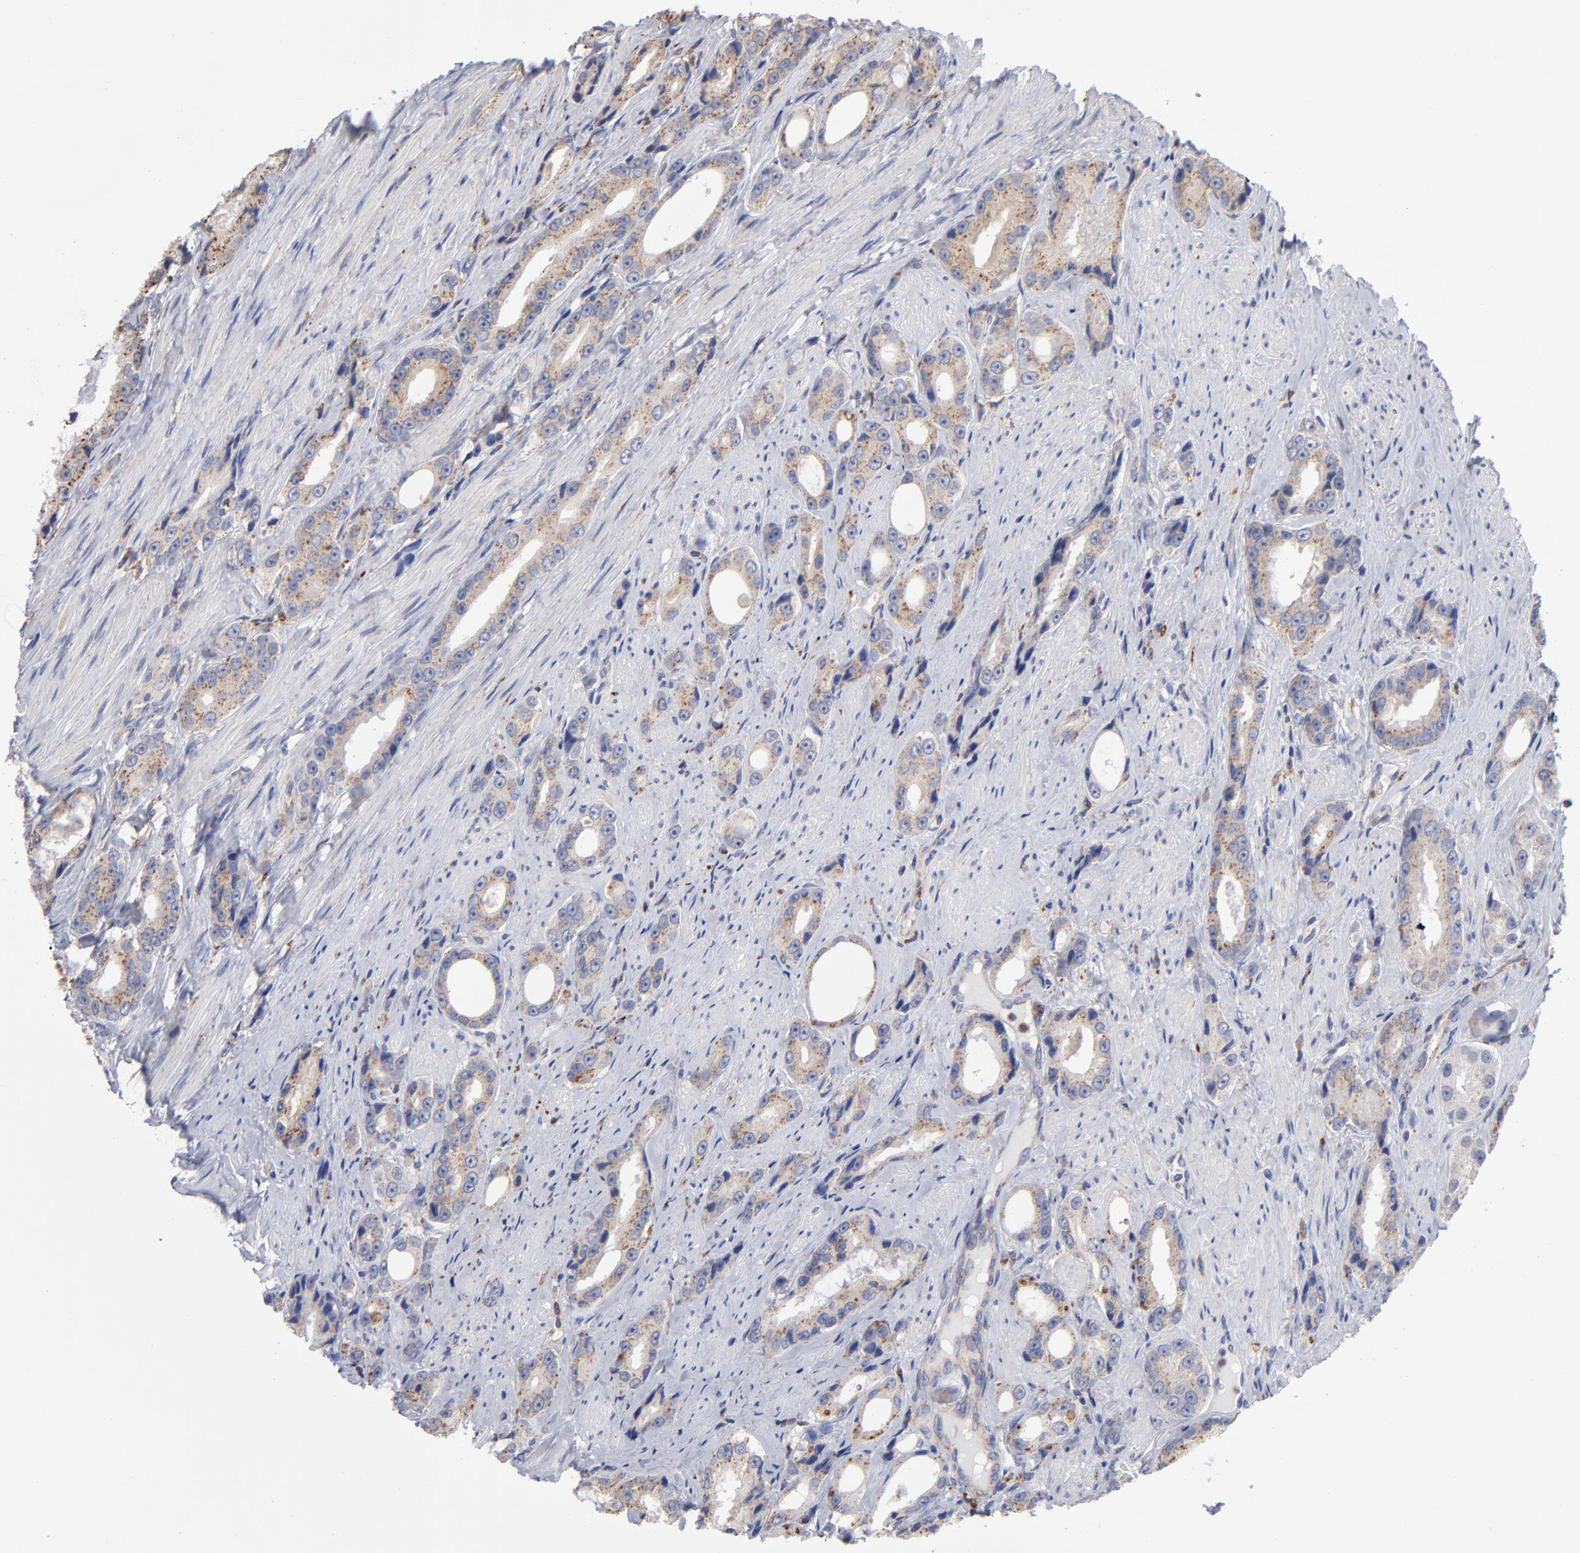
{"staining": {"intensity": "moderate", "quantity": ">75%", "location": "cytoplasmic/membranous"}, "tissue": "prostate cancer", "cell_type": "Tumor cells", "image_type": "cancer", "snomed": [{"axis": "morphology", "description": "Adenocarcinoma, Medium grade"}, {"axis": "topography", "description": "Prostate"}], "caption": "Protein expression analysis of medium-grade adenocarcinoma (prostate) displays moderate cytoplasmic/membranous positivity in about >75% of tumor cells.", "gene": "RRAGB", "patient": {"sex": "male", "age": 60}}